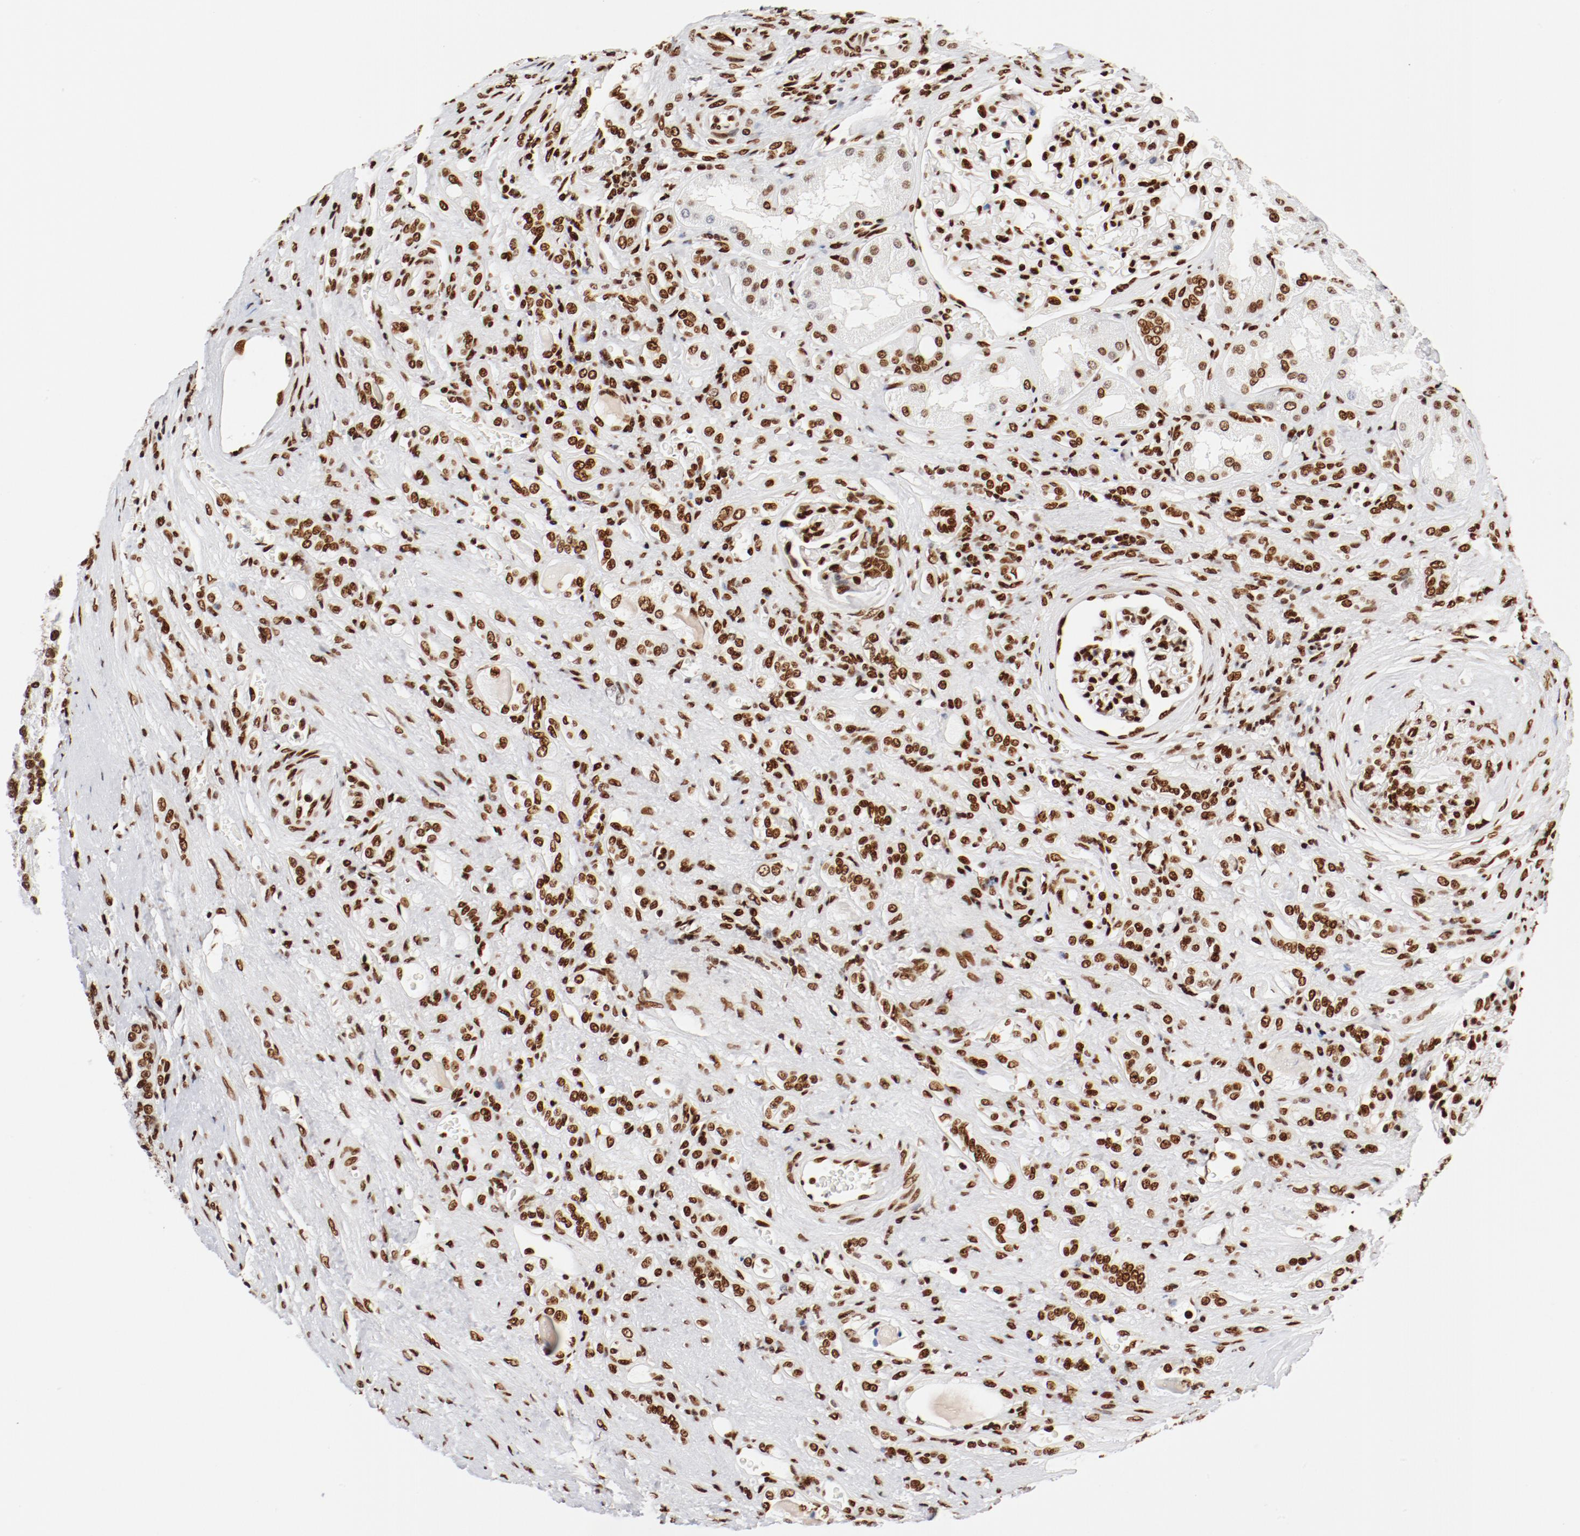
{"staining": {"intensity": "strong", "quantity": ">75%", "location": "nuclear"}, "tissue": "renal cancer", "cell_type": "Tumor cells", "image_type": "cancer", "snomed": [{"axis": "morphology", "description": "Adenocarcinoma, NOS"}, {"axis": "topography", "description": "Kidney"}], "caption": "This is a micrograph of immunohistochemistry (IHC) staining of renal adenocarcinoma, which shows strong positivity in the nuclear of tumor cells.", "gene": "CTBP1", "patient": {"sex": "male", "age": 46}}